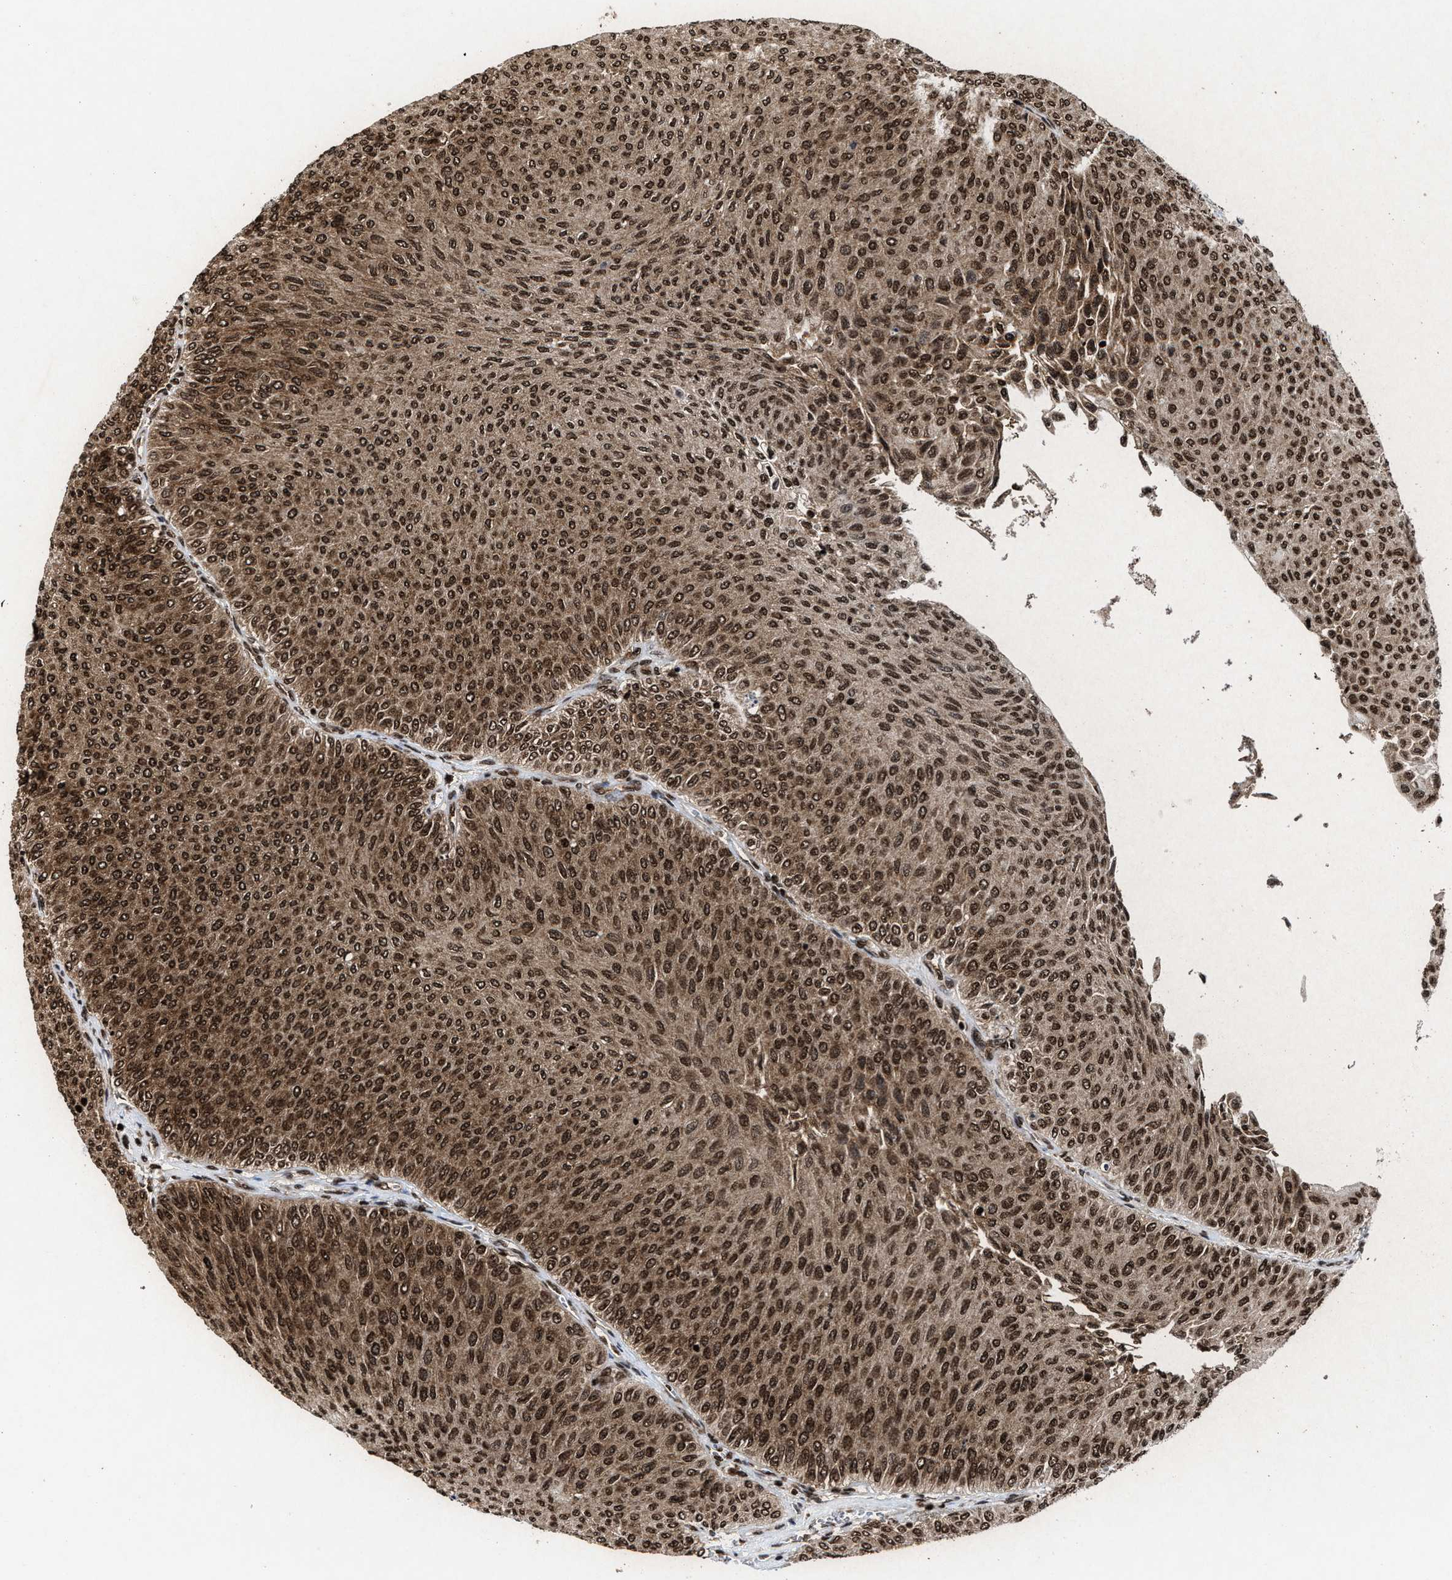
{"staining": {"intensity": "strong", "quantity": ">75%", "location": "cytoplasmic/membranous,nuclear"}, "tissue": "urothelial cancer", "cell_type": "Tumor cells", "image_type": "cancer", "snomed": [{"axis": "morphology", "description": "Urothelial carcinoma, Low grade"}, {"axis": "topography", "description": "Urinary bladder"}], "caption": "Low-grade urothelial carcinoma tissue shows strong cytoplasmic/membranous and nuclear staining in about >75% of tumor cells (DAB = brown stain, brightfield microscopy at high magnification).", "gene": "ALYREF", "patient": {"sex": "male", "age": 78}}